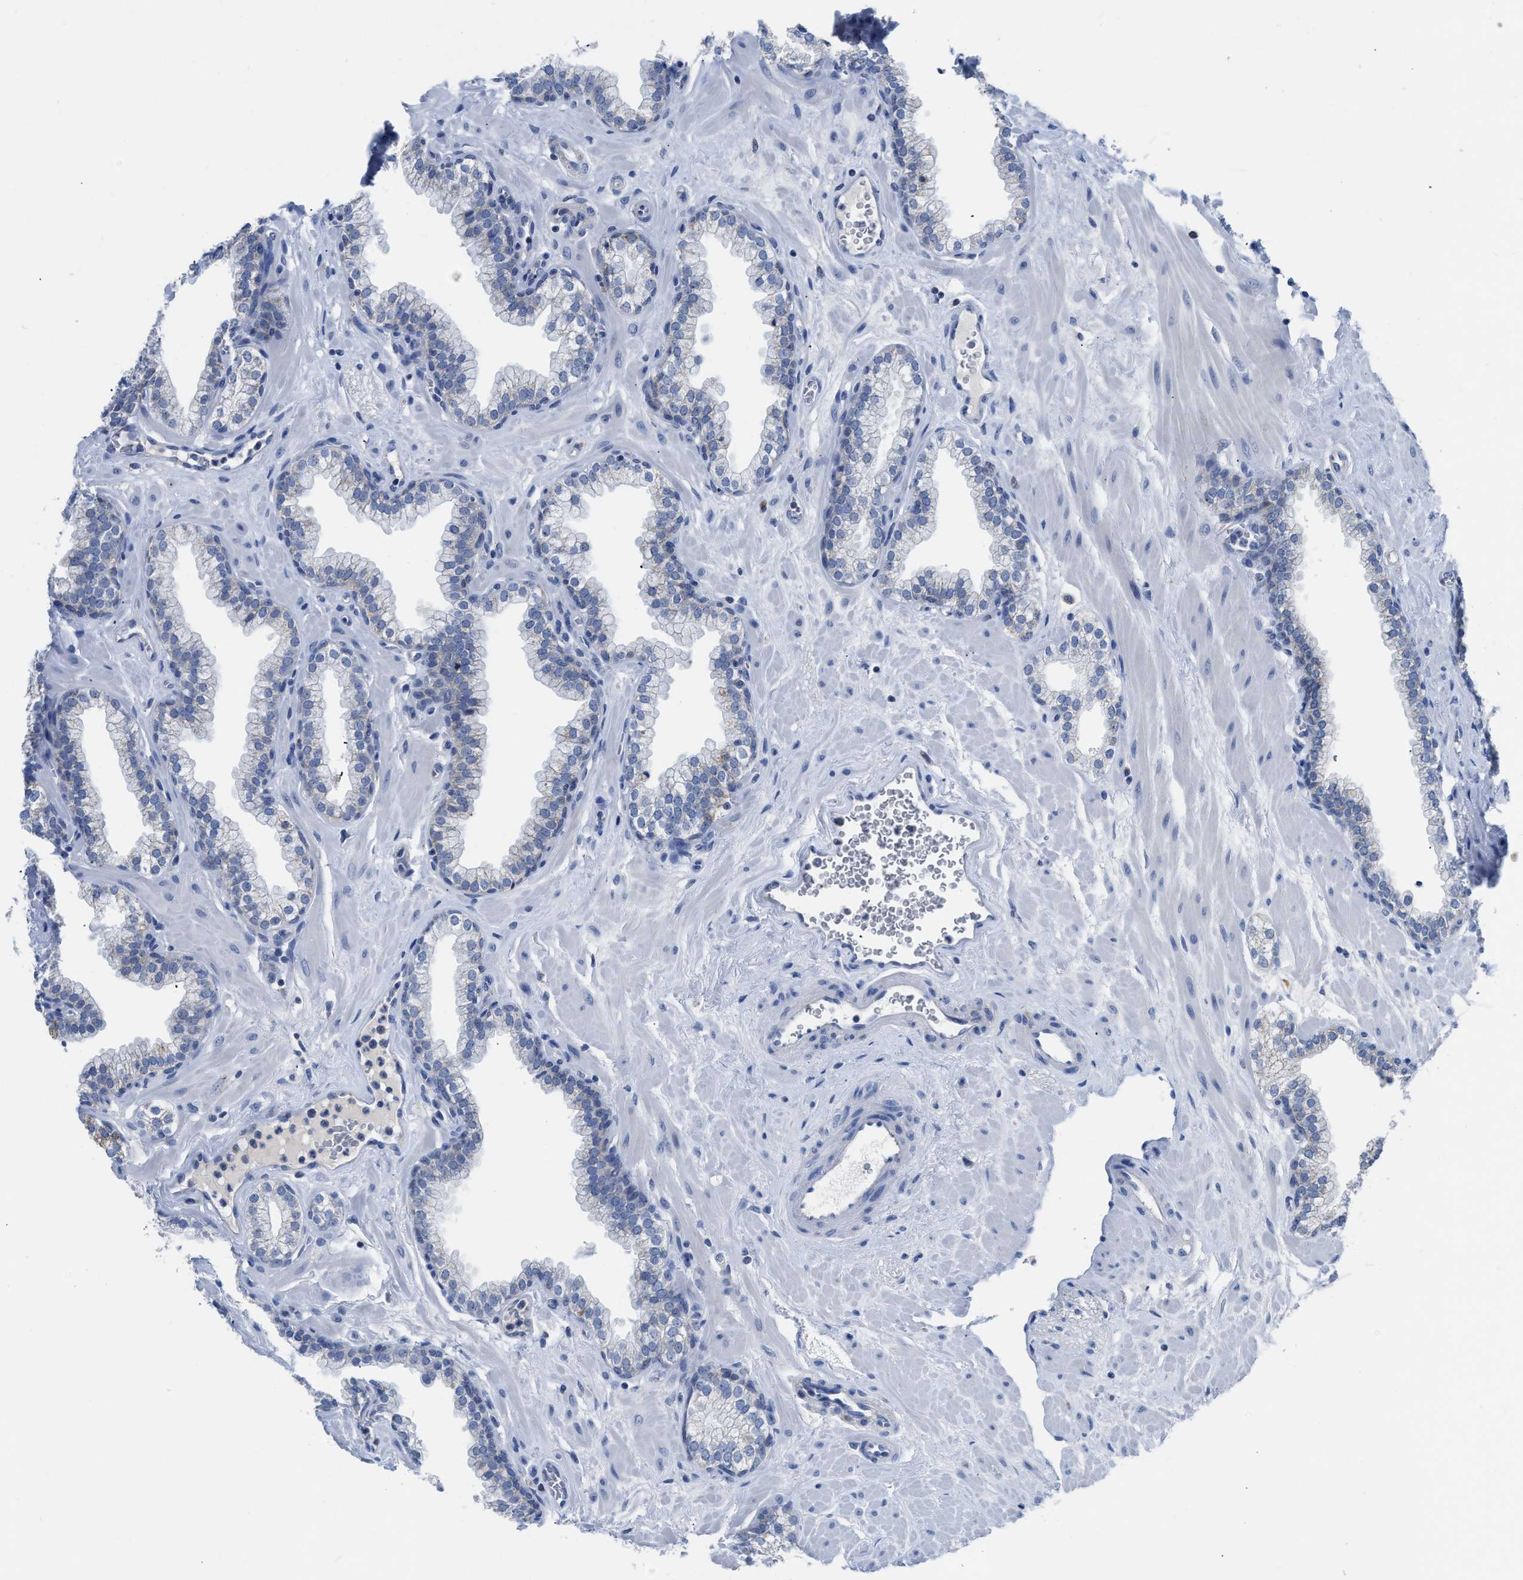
{"staining": {"intensity": "negative", "quantity": "none", "location": "none"}, "tissue": "prostate", "cell_type": "Glandular cells", "image_type": "normal", "snomed": [{"axis": "morphology", "description": "Normal tissue, NOS"}, {"axis": "morphology", "description": "Urothelial carcinoma, Low grade"}, {"axis": "topography", "description": "Urinary bladder"}, {"axis": "topography", "description": "Prostate"}], "caption": "DAB immunohistochemical staining of unremarkable human prostate shows no significant expression in glandular cells. (Stains: DAB (3,3'-diaminobenzidine) IHC with hematoxylin counter stain, Microscopy: brightfield microscopy at high magnification).", "gene": "ETFA", "patient": {"sex": "male", "age": 60}}